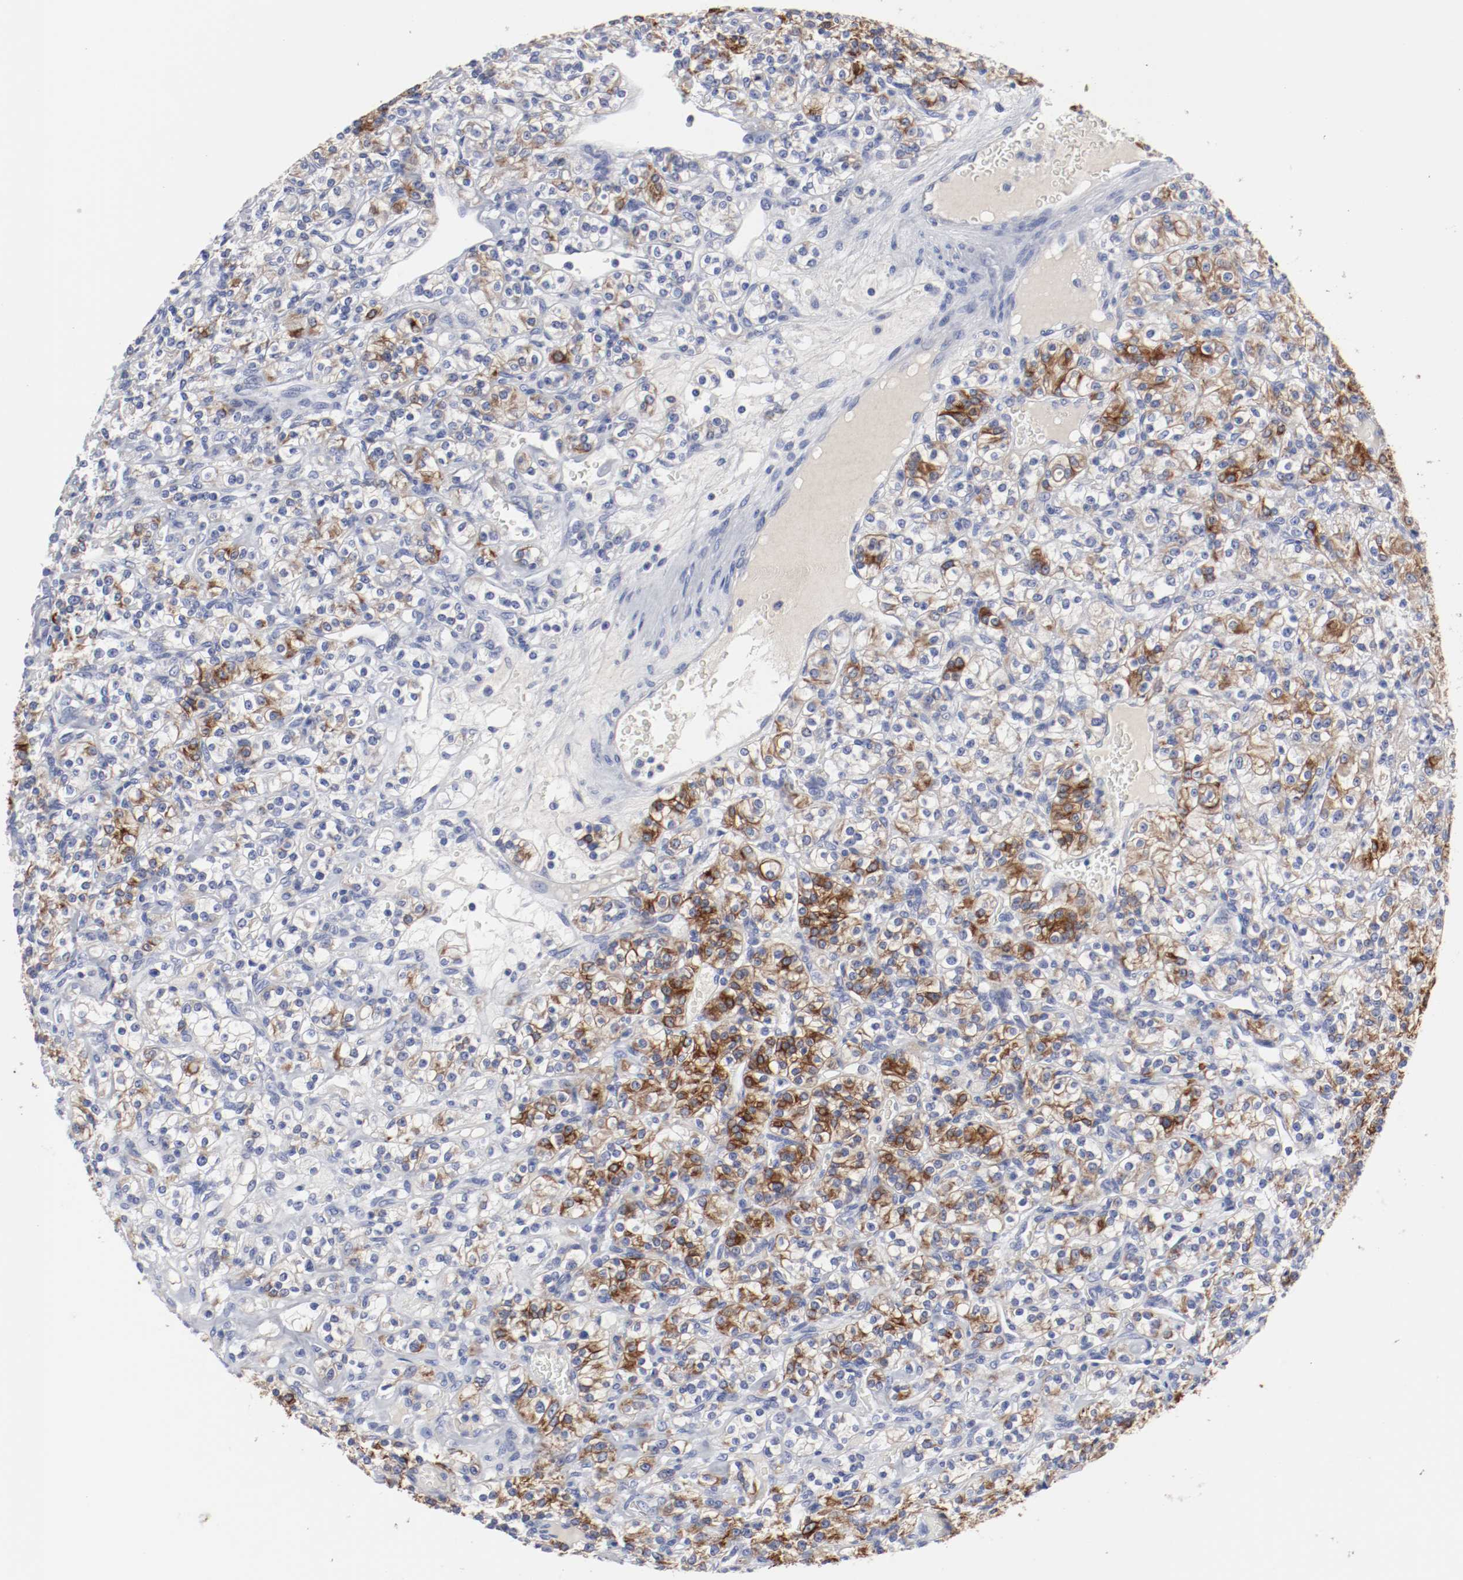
{"staining": {"intensity": "moderate", "quantity": "<25%", "location": "cytoplasmic/membranous"}, "tissue": "renal cancer", "cell_type": "Tumor cells", "image_type": "cancer", "snomed": [{"axis": "morphology", "description": "Adenocarcinoma, NOS"}, {"axis": "topography", "description": "Kidney"}], "caption": "The photomicrograph displays staining of renal cancer (adenocarcinoma), revealing moderate cytoplasmic/membranous protein positivity (brown color) within tumor cells. The staining was performed using DAB (3,3'-diaminobenzidine), with brown indicating positive protein expression. Nuclei are stained blue with hematoxylin.", "gene": "TSPAN6", "patient": {"sex": "male", "age": 77}}